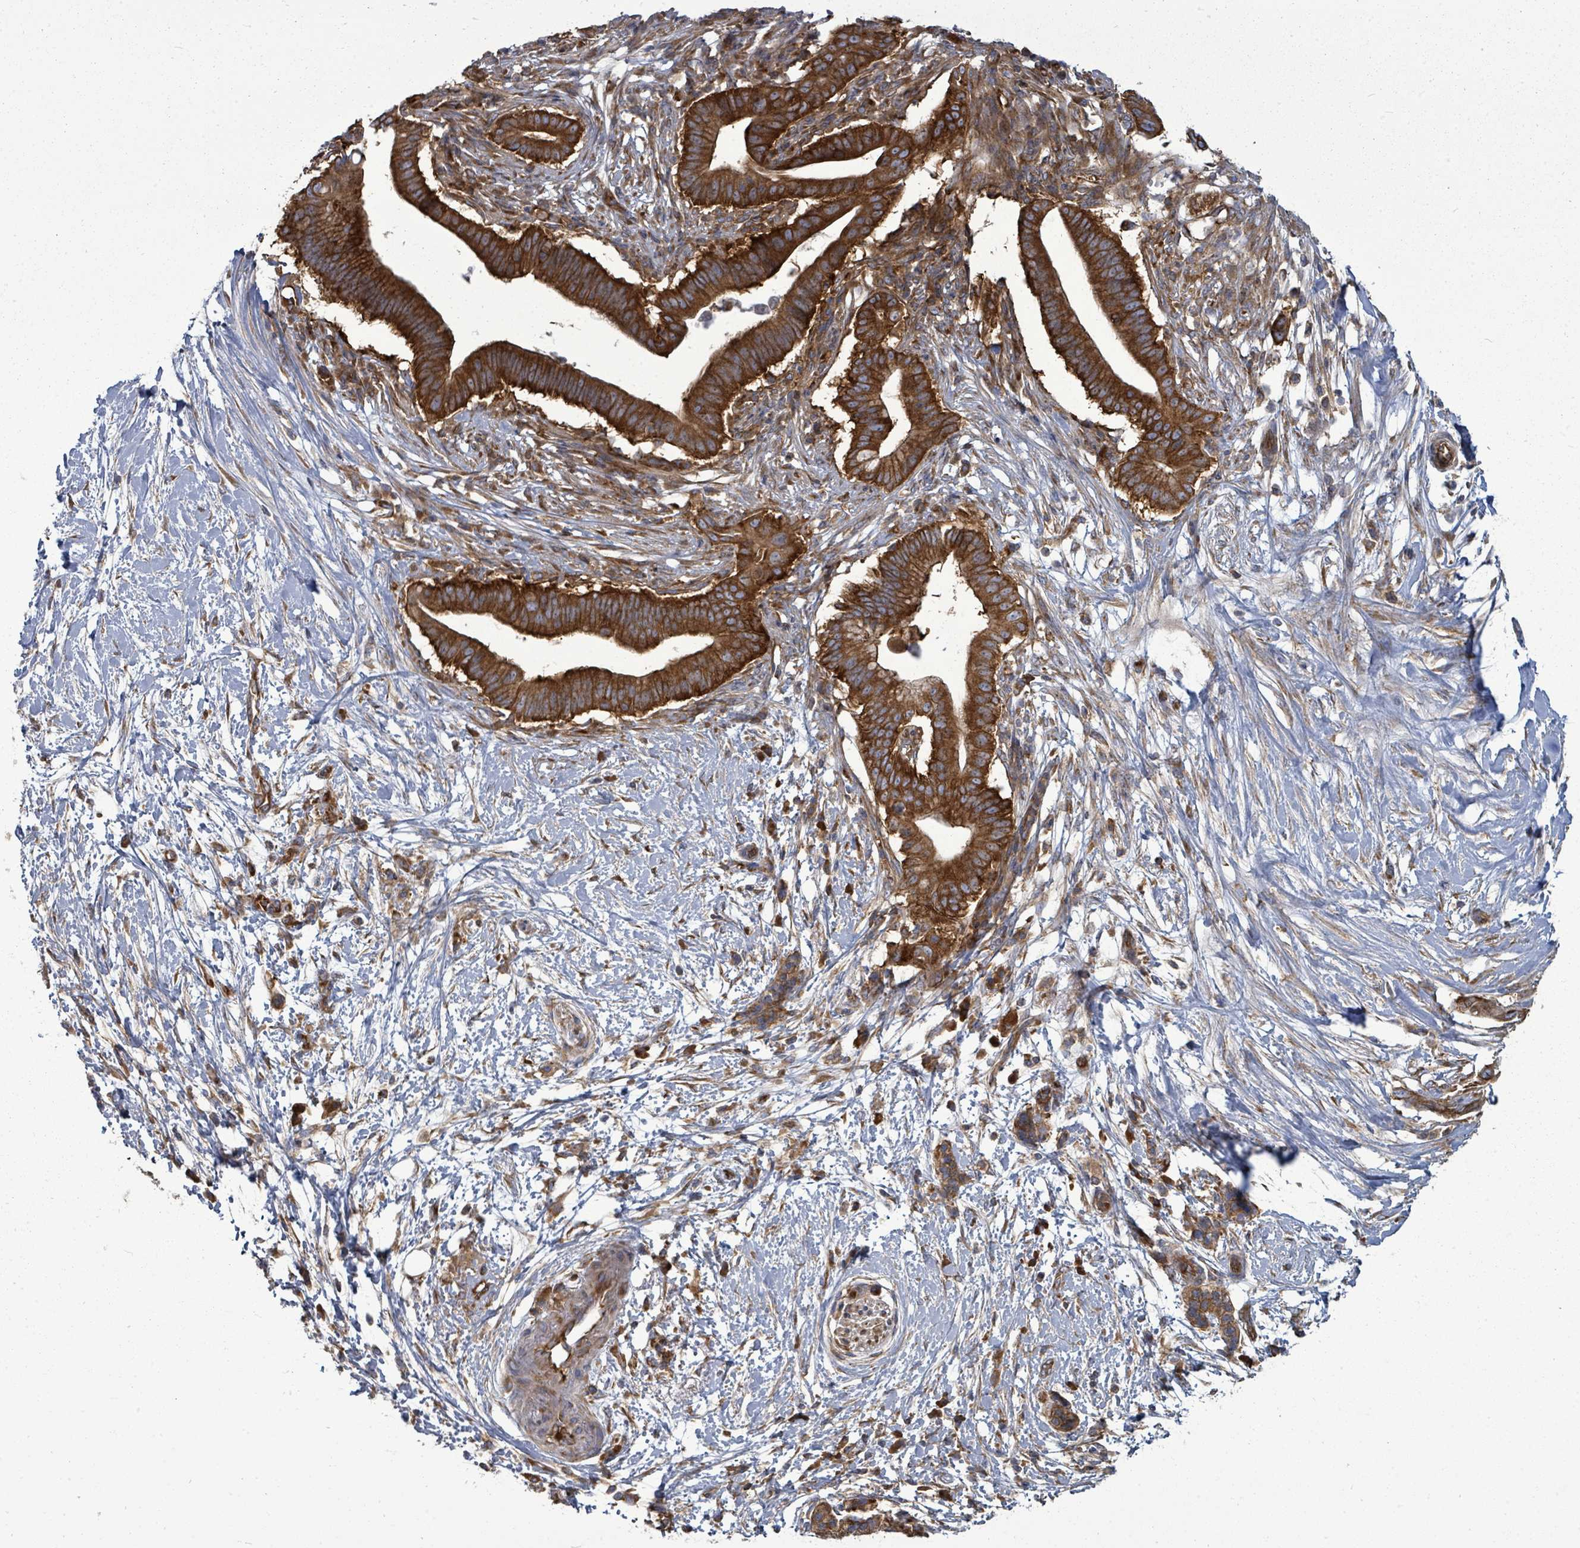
{"staining": {"intensity": "strong", "quantity": ">75%", "location": "cytoplasmic/membranous"}, "tissue": "pancreatic cancer", "cell_type": "Tumor cells", "image_type": "cancer", "snomed": [{"axis": "morphology", "description": "Adenocarcinoma, NOS"}, {"axis": "topography", "description": "Pancreas"}], "caption": "Human pancreatic adenocarcinoma stained for a protein (brown) displays strong cytoplasmic/membranous positive positivity in about >75% of tumor cells.", "gene": "EIF3C", "patient": {"sex": "male", "age": 68}}